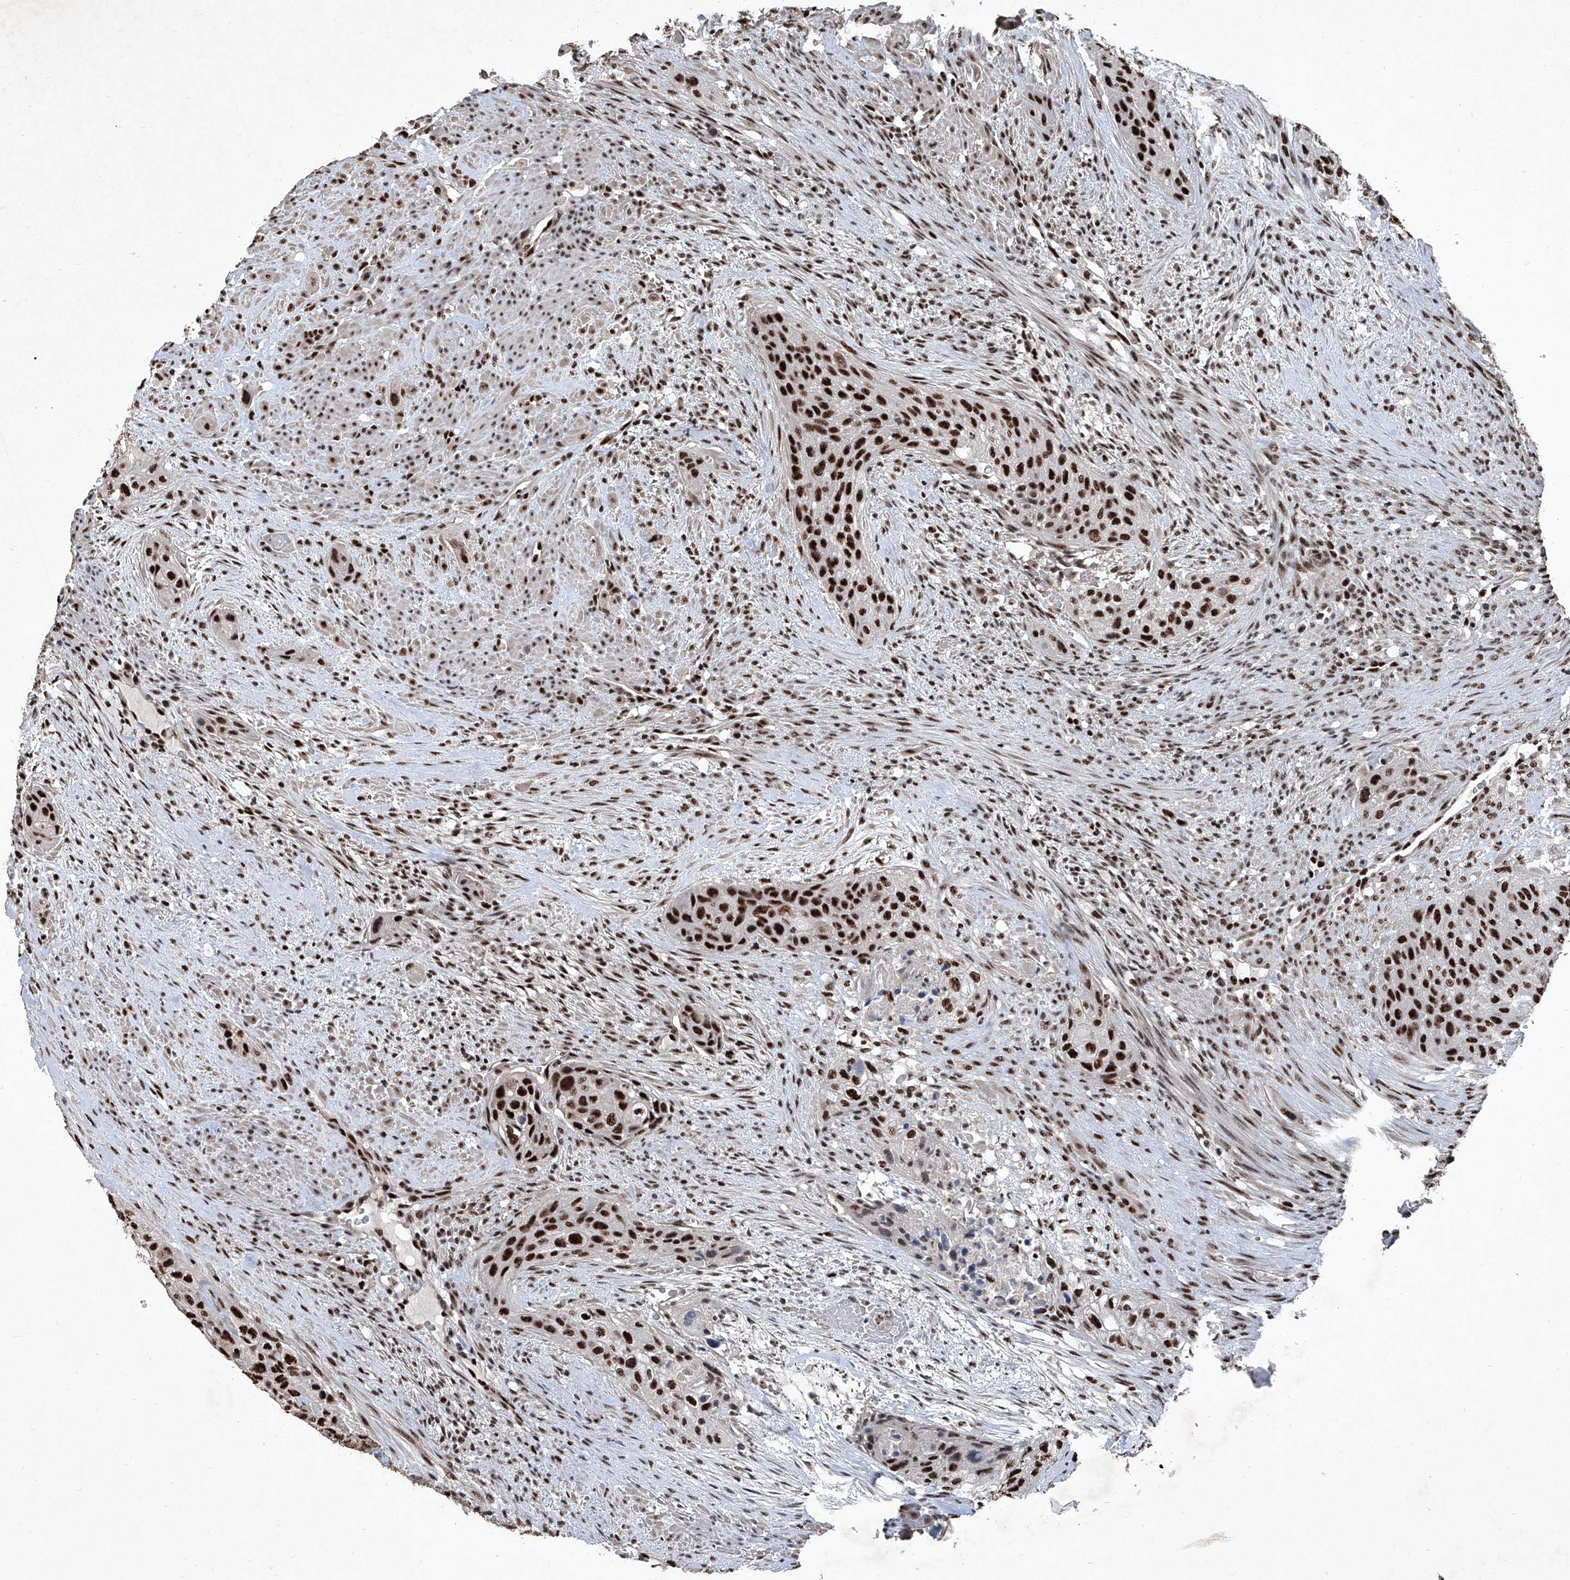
{"staining": {"intensity": "strong", "quantity": ">75%", "location": "nuclear"}, "tissue": "urothelial cancer", "cell_type": "Tumor cells", "image_type": "cancer", "snomed": [{"axis": "morphology", "description": "Urothelial carcinoma, High grade"}, {"axis": "topography", "description": "Urinary bladder"}], "caption": "A histopathology image of human urothelial cancer stained for a protein demonstrates strong nuclear brown staining in tumor cells.", "gene": "DDX39B", "patient": {"sex": "male", "age": 35}}